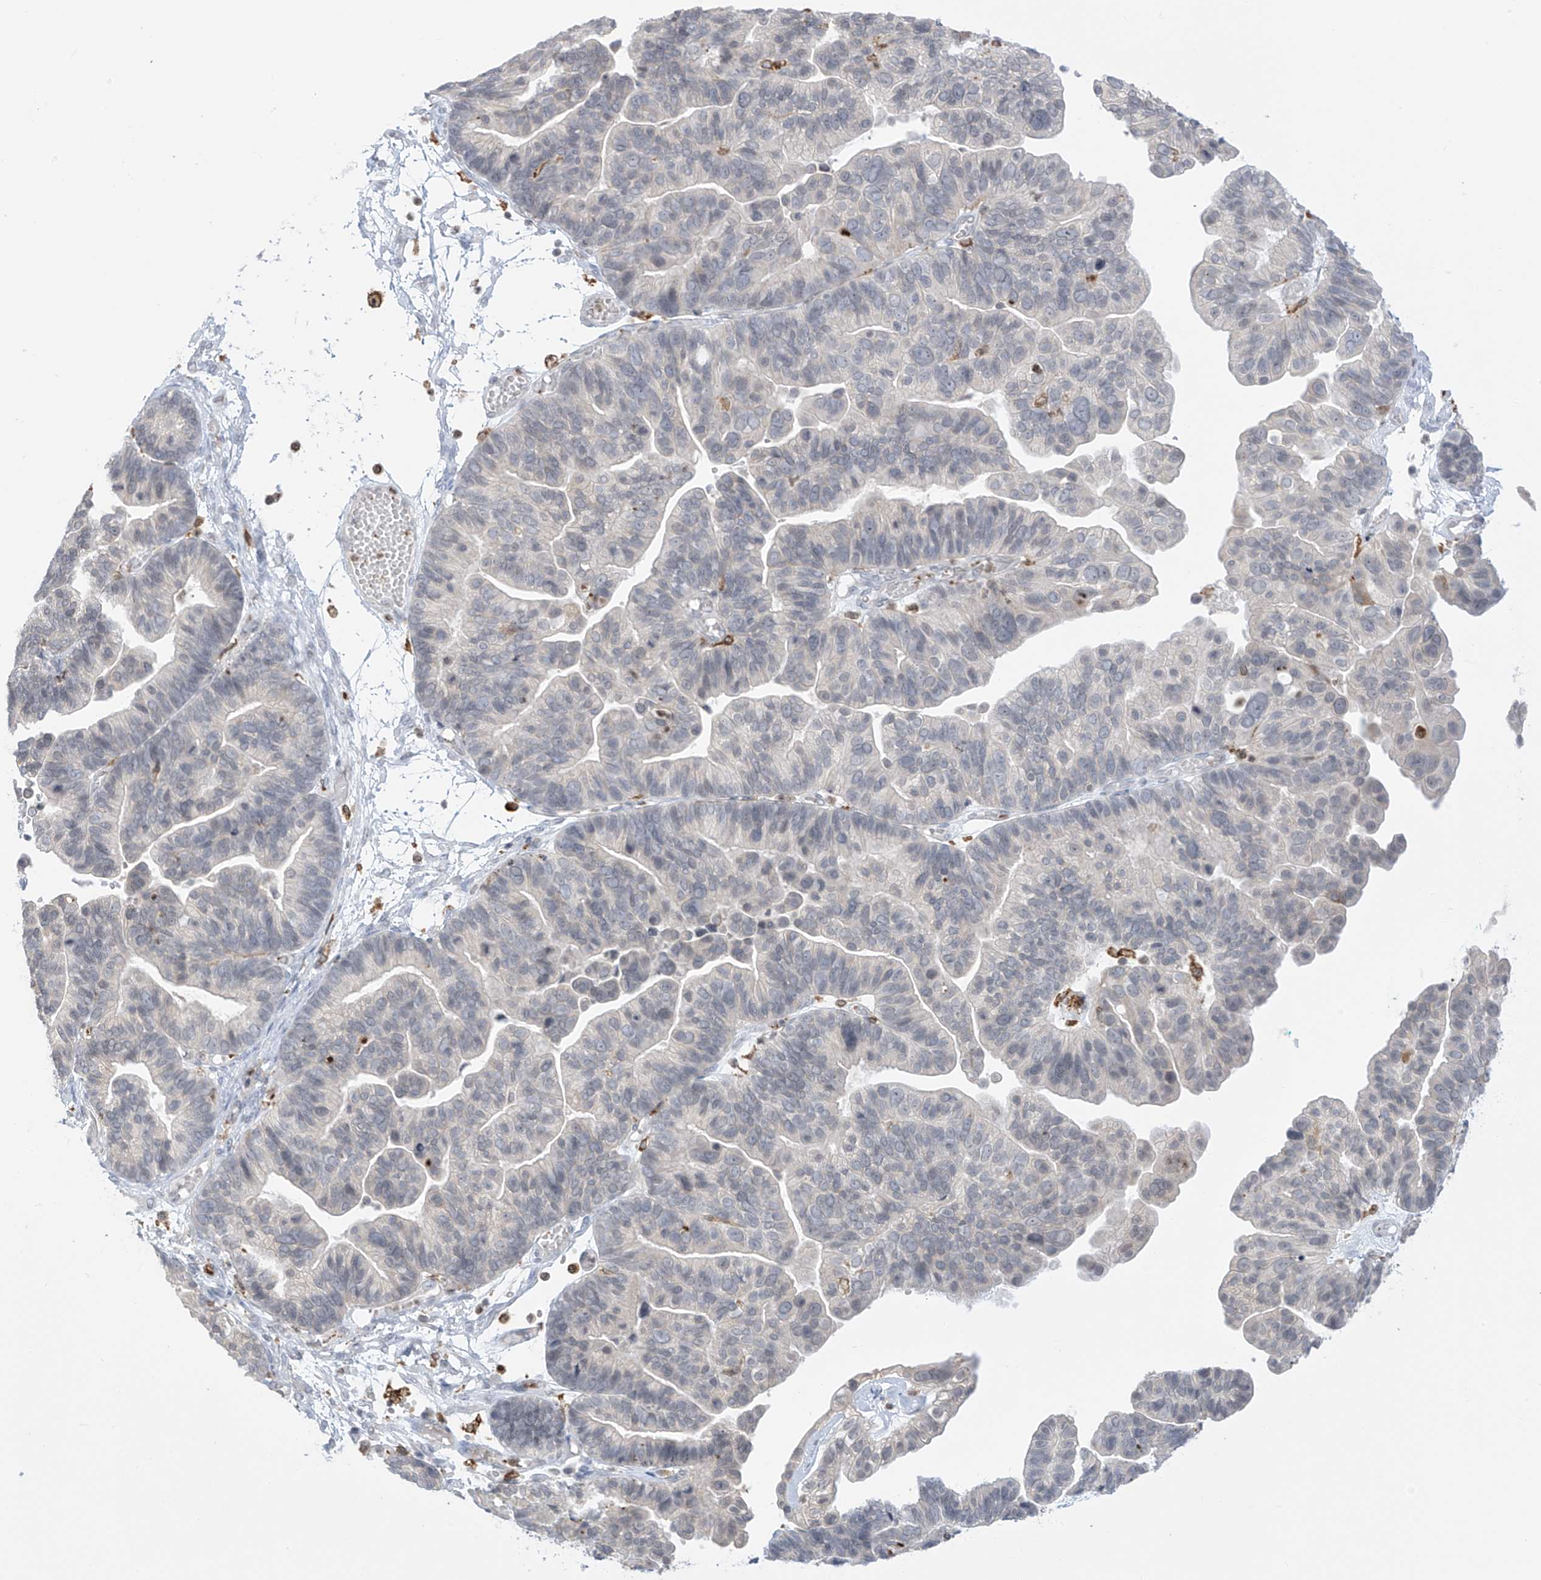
{"staining": {"intensity": "negative", "quantity": "none", "location": "none"}, "tissue": "ovarian cancer", "cell_type": "Tumor cells", "image_type": "cancer", "snomed": [{"axis": "morphology", "description": "Cystadenocarcinoma, serous, NOS"}, {"axis": "topography", "description": "Ovary"}], "caption": "DAB immunohistochemical staining of ovarian cancer exhibits no significant staining in tumor cells.", "gene": "TBXAS1", "patient": {"sex": "female", "age": 56}}